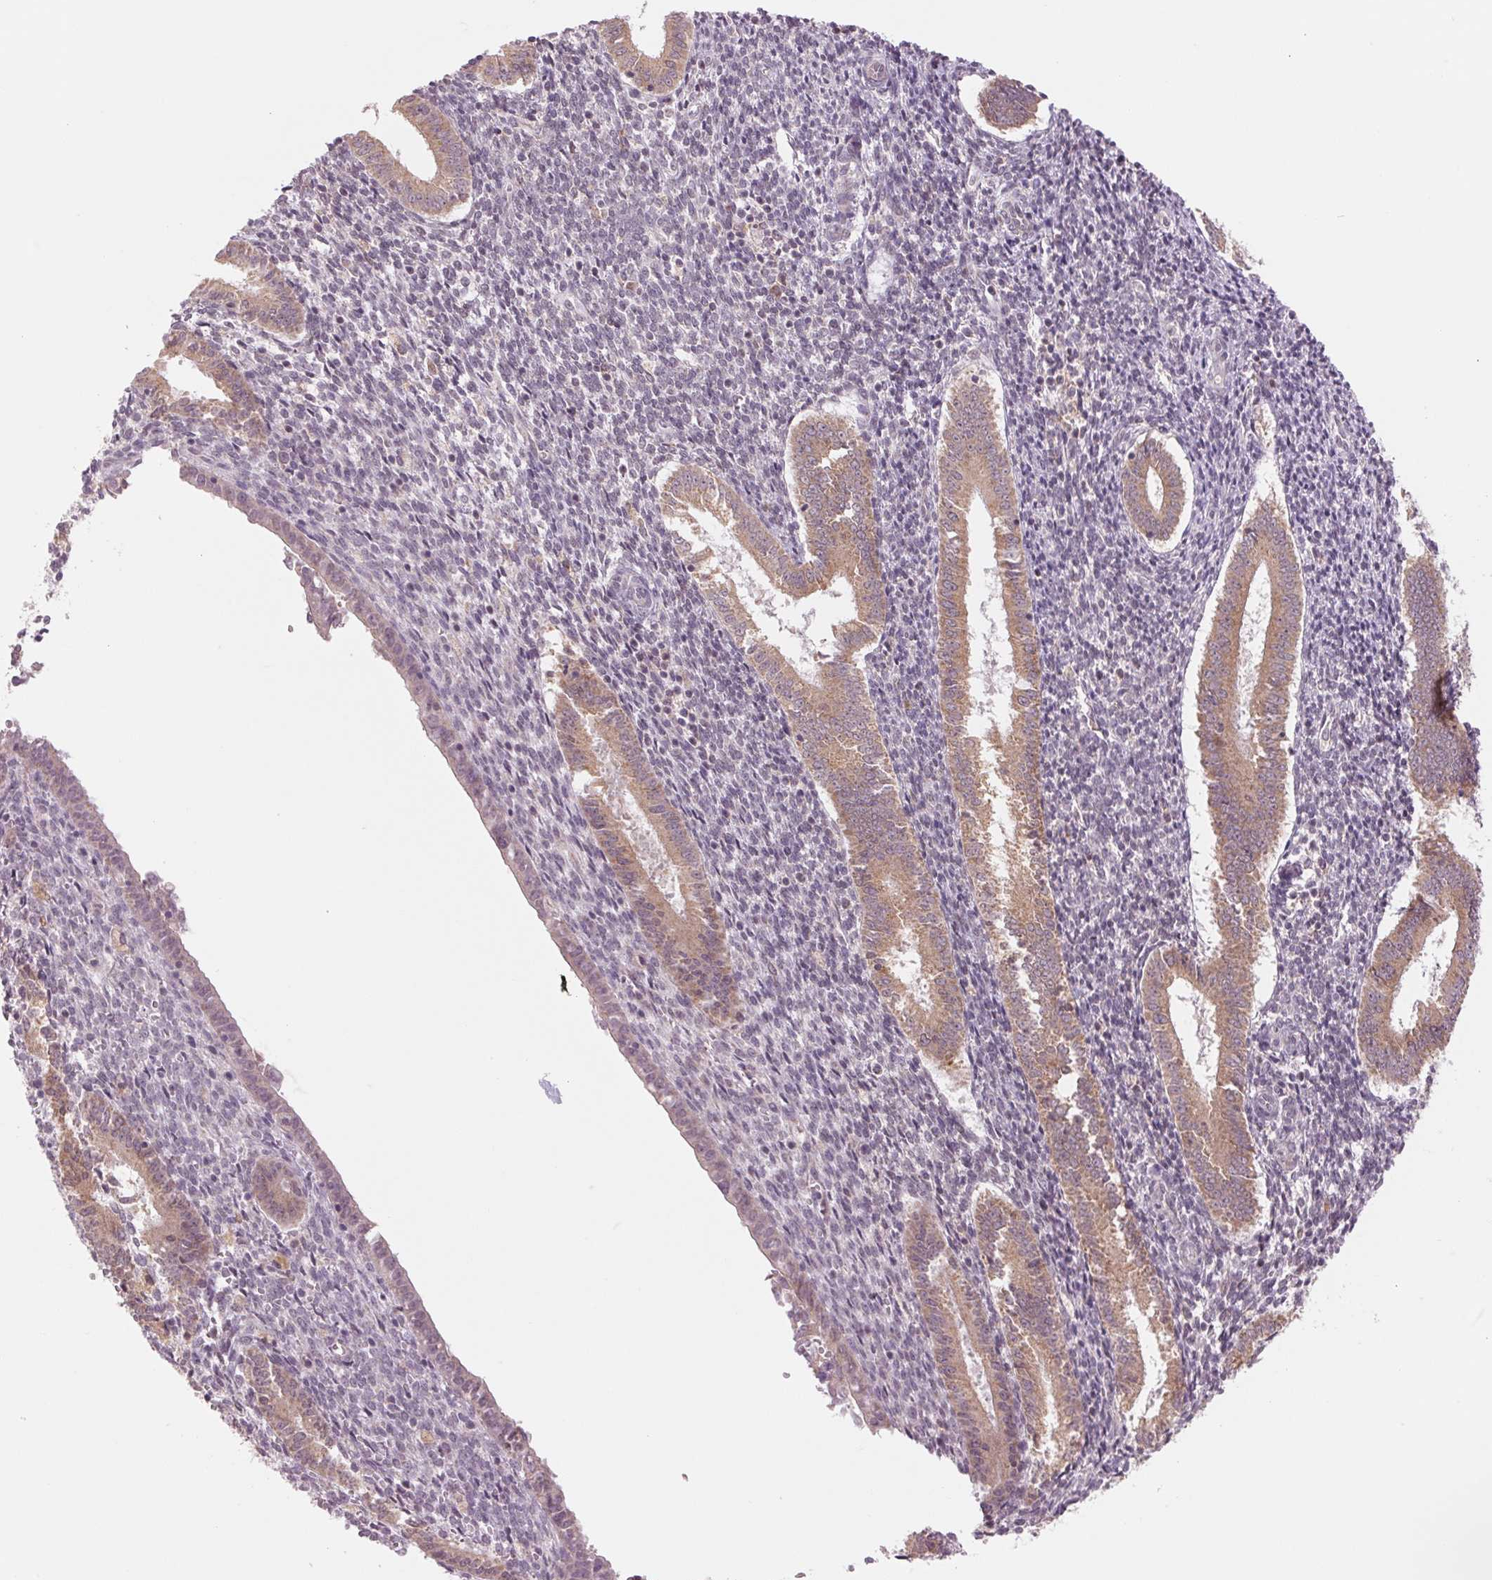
{"staining": {"intensity": "weak", "quantity": "<25%", "location": "cytoplasmic/membranous"}, "tissue": "endometrium", "cell_type": "Cells in endometrial stroma", "image_type": "normal", "snomed": [{"axis": "morphology", "description": "Normal tissue, NOS"}, {"axis": "topography", "description": "Endometrium"}], "caption": "This is an immunohistochemistry (IHC) image of normal human endometrium. There is no expression in cells in endometrial stroma.", "gene": "TECR", "patient": {"sex": "female", "age": 25}}